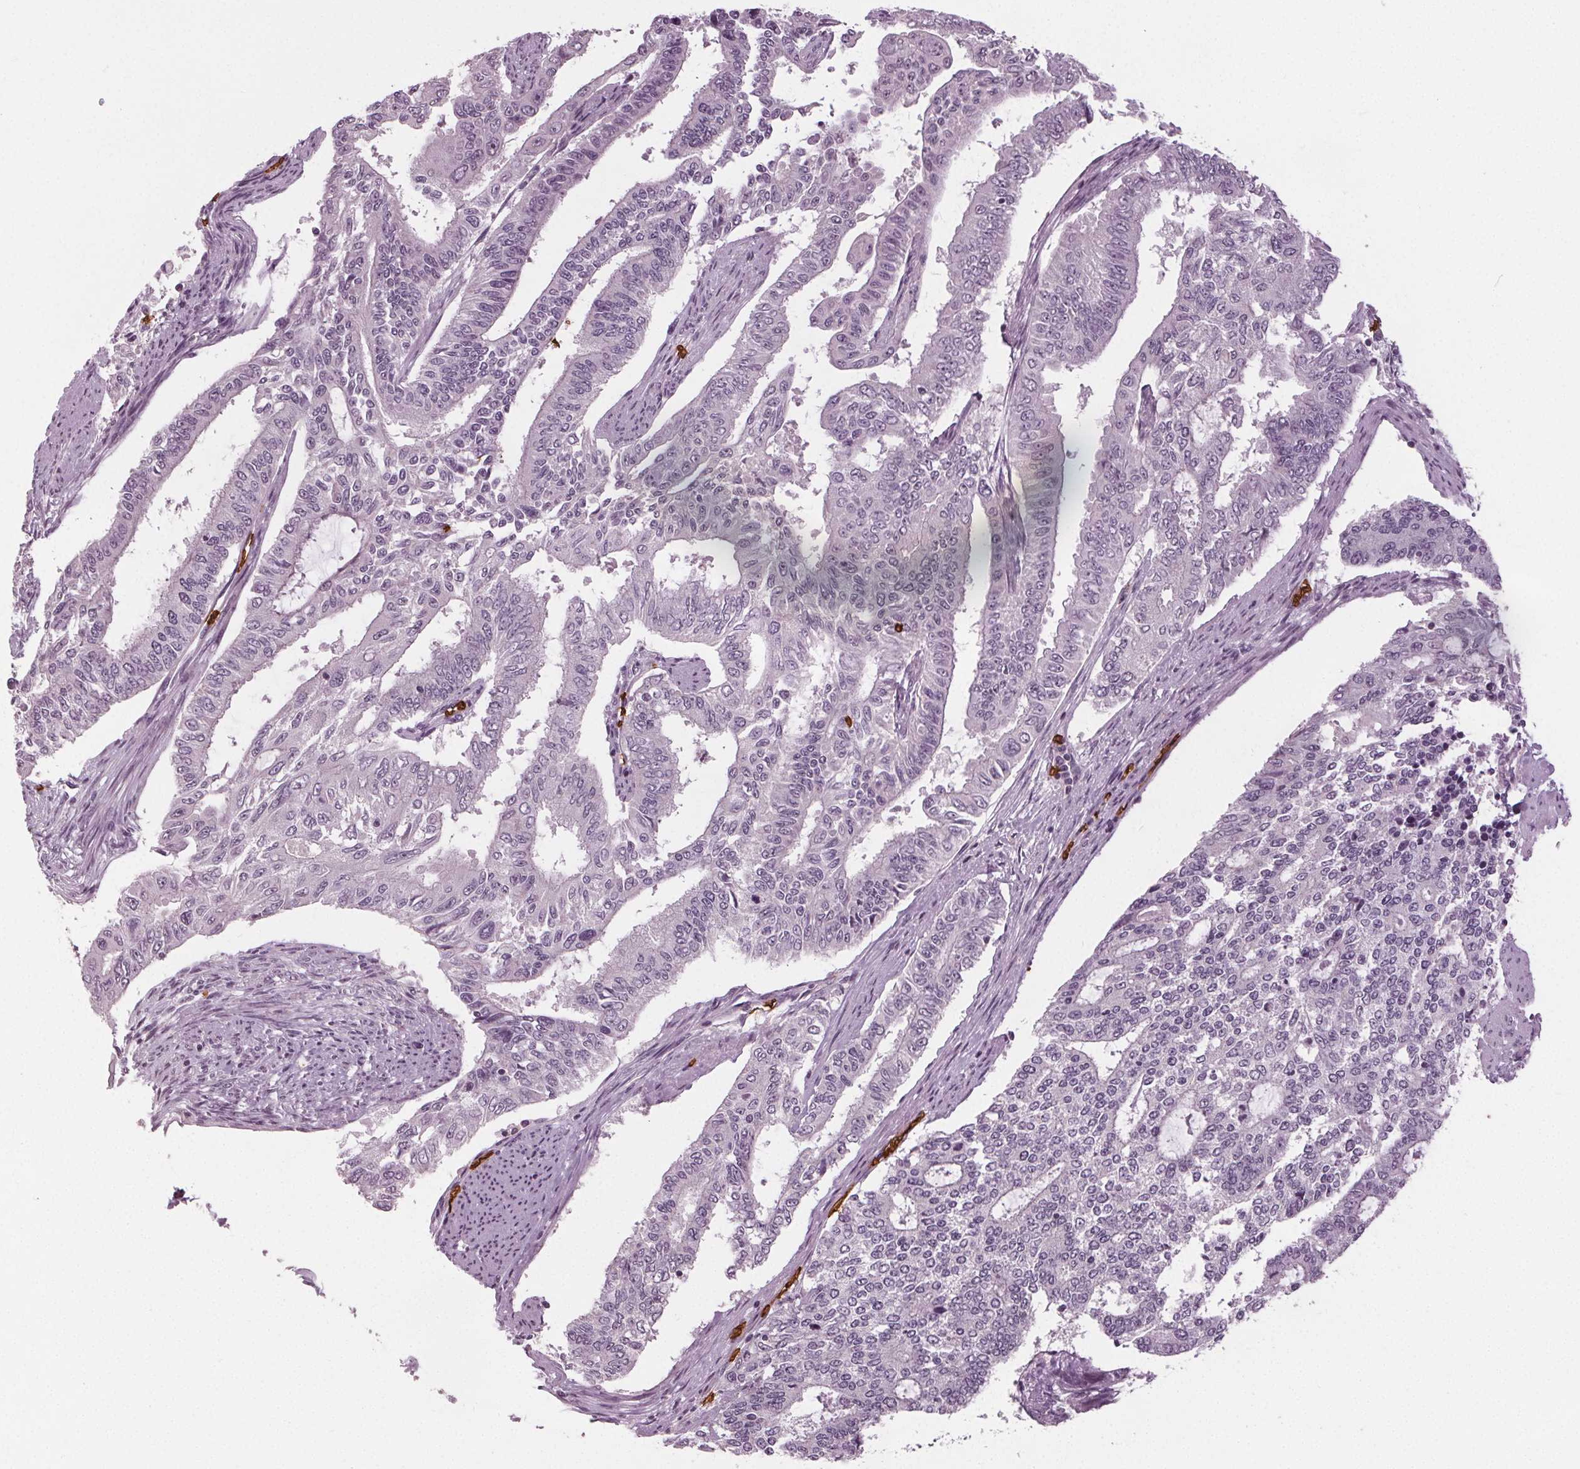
{"staining": {"intensity": "negative", "quantity": "none", "location": "none"}, "tissue": "endometrial cancer", "cell_type": "Tumor cells", "image_type": "cancer", "snomed": [{"axis": "morphology", "description": "Adenocarcinoma, NOS"}, {"axis": "topography", "description": "Uterus"}], "caption": "This is an IHC image of human adenocarcinoma (endometrial). There is no staining in tumor cells.", "gene": "SLC4A1", "patient": {"sex": "female", "age": 59}}